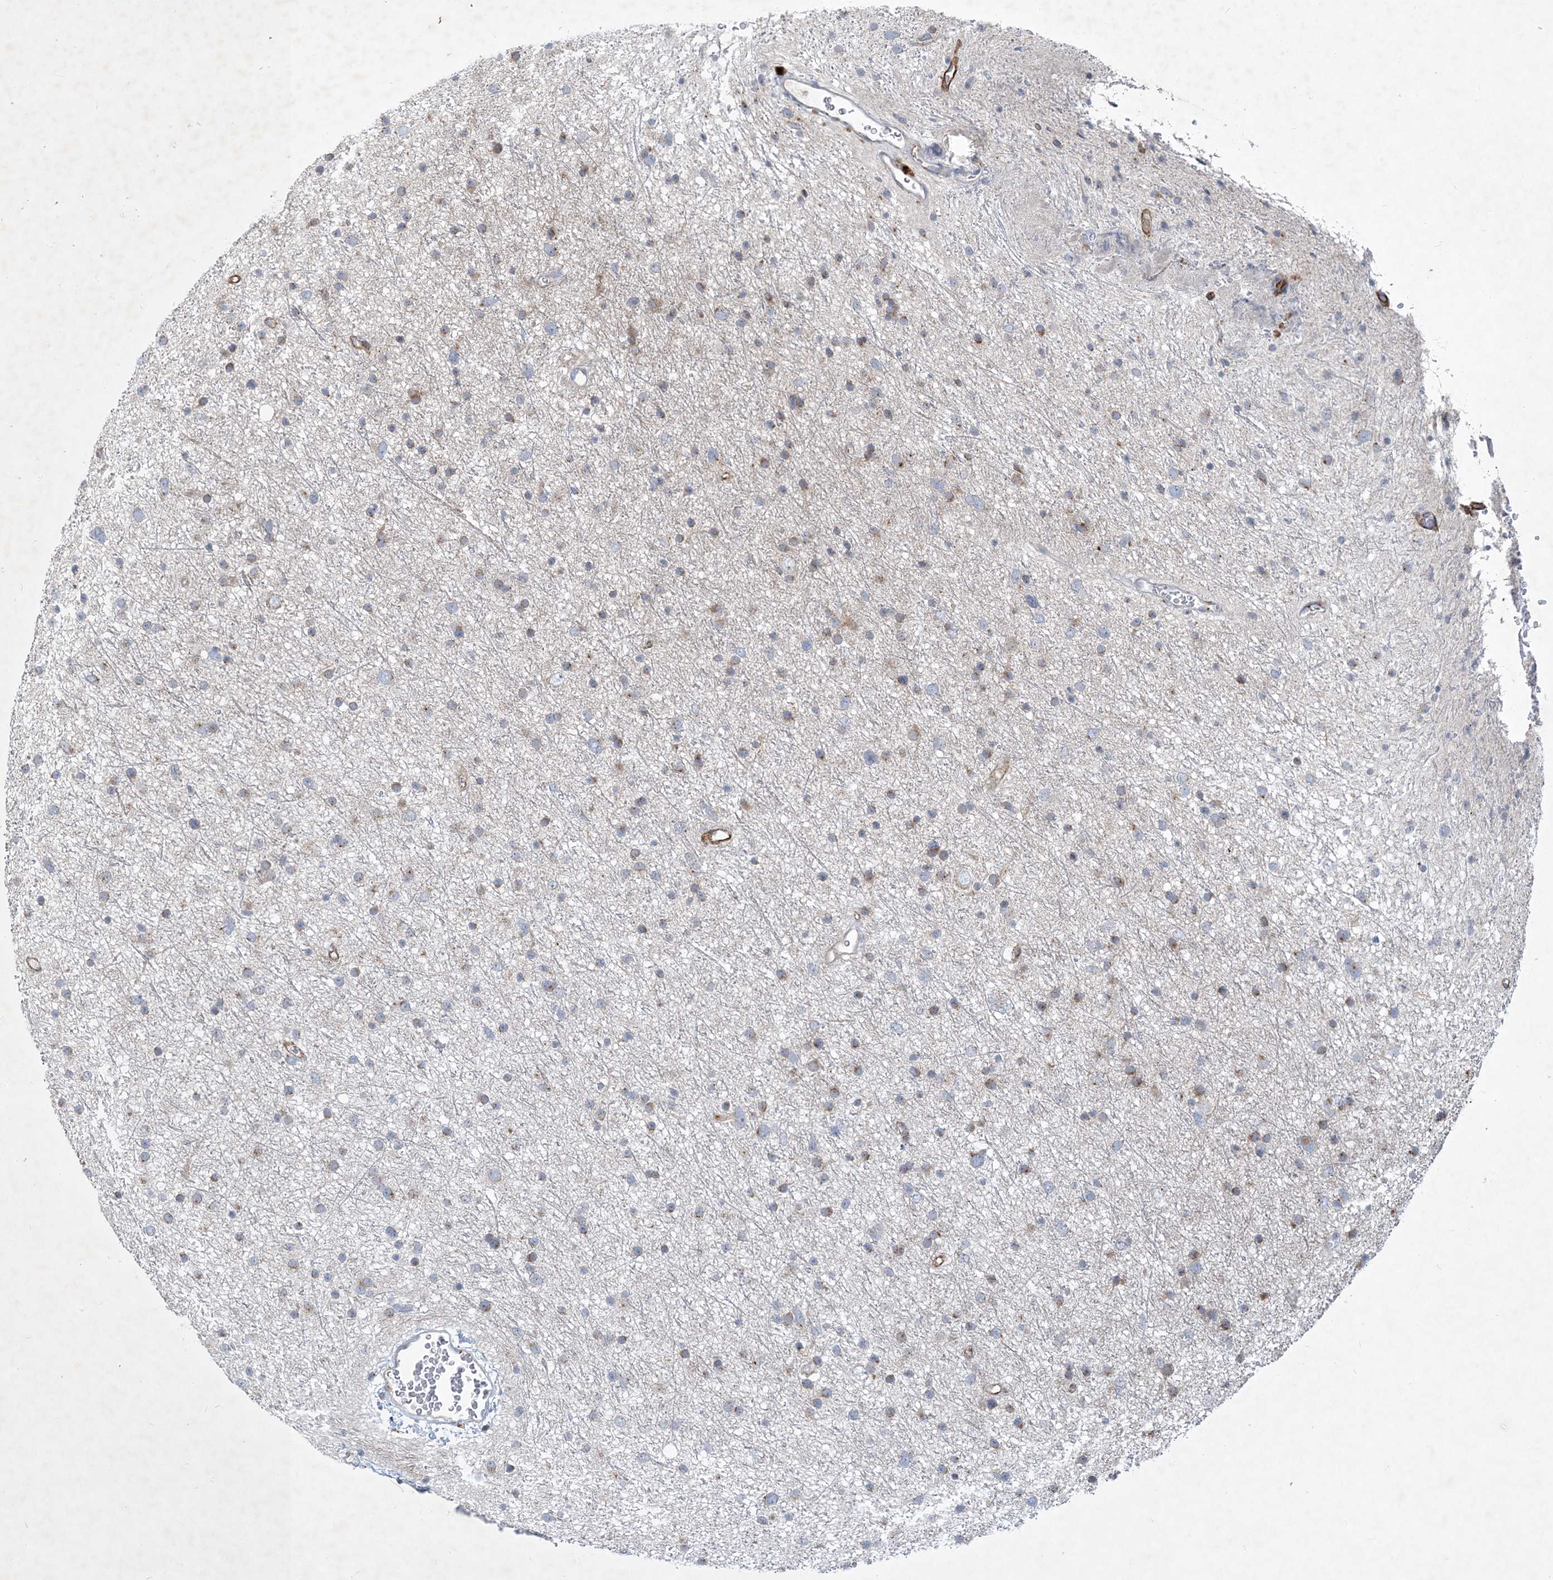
{"staining": {"intensity": "weak", "quantity": "<25%", "location": "cytoplasmic/membranous"}, "tissue": "glioma", "cell_type": "Tumor cells", "image_type": "cancer", "snomed": [{"axis": "morphology", "description": "Glioma, malignant, Low grade"}, {"axis": "topography", "description": "Cerebral cortex"}], "caption": "High power microscopy histopathology image of an IHC histopathology image of glioma, revealing no significant expression in tumor cells.", "gene": "CCDC14", "patient": {"sex": "female", "age": 39}}